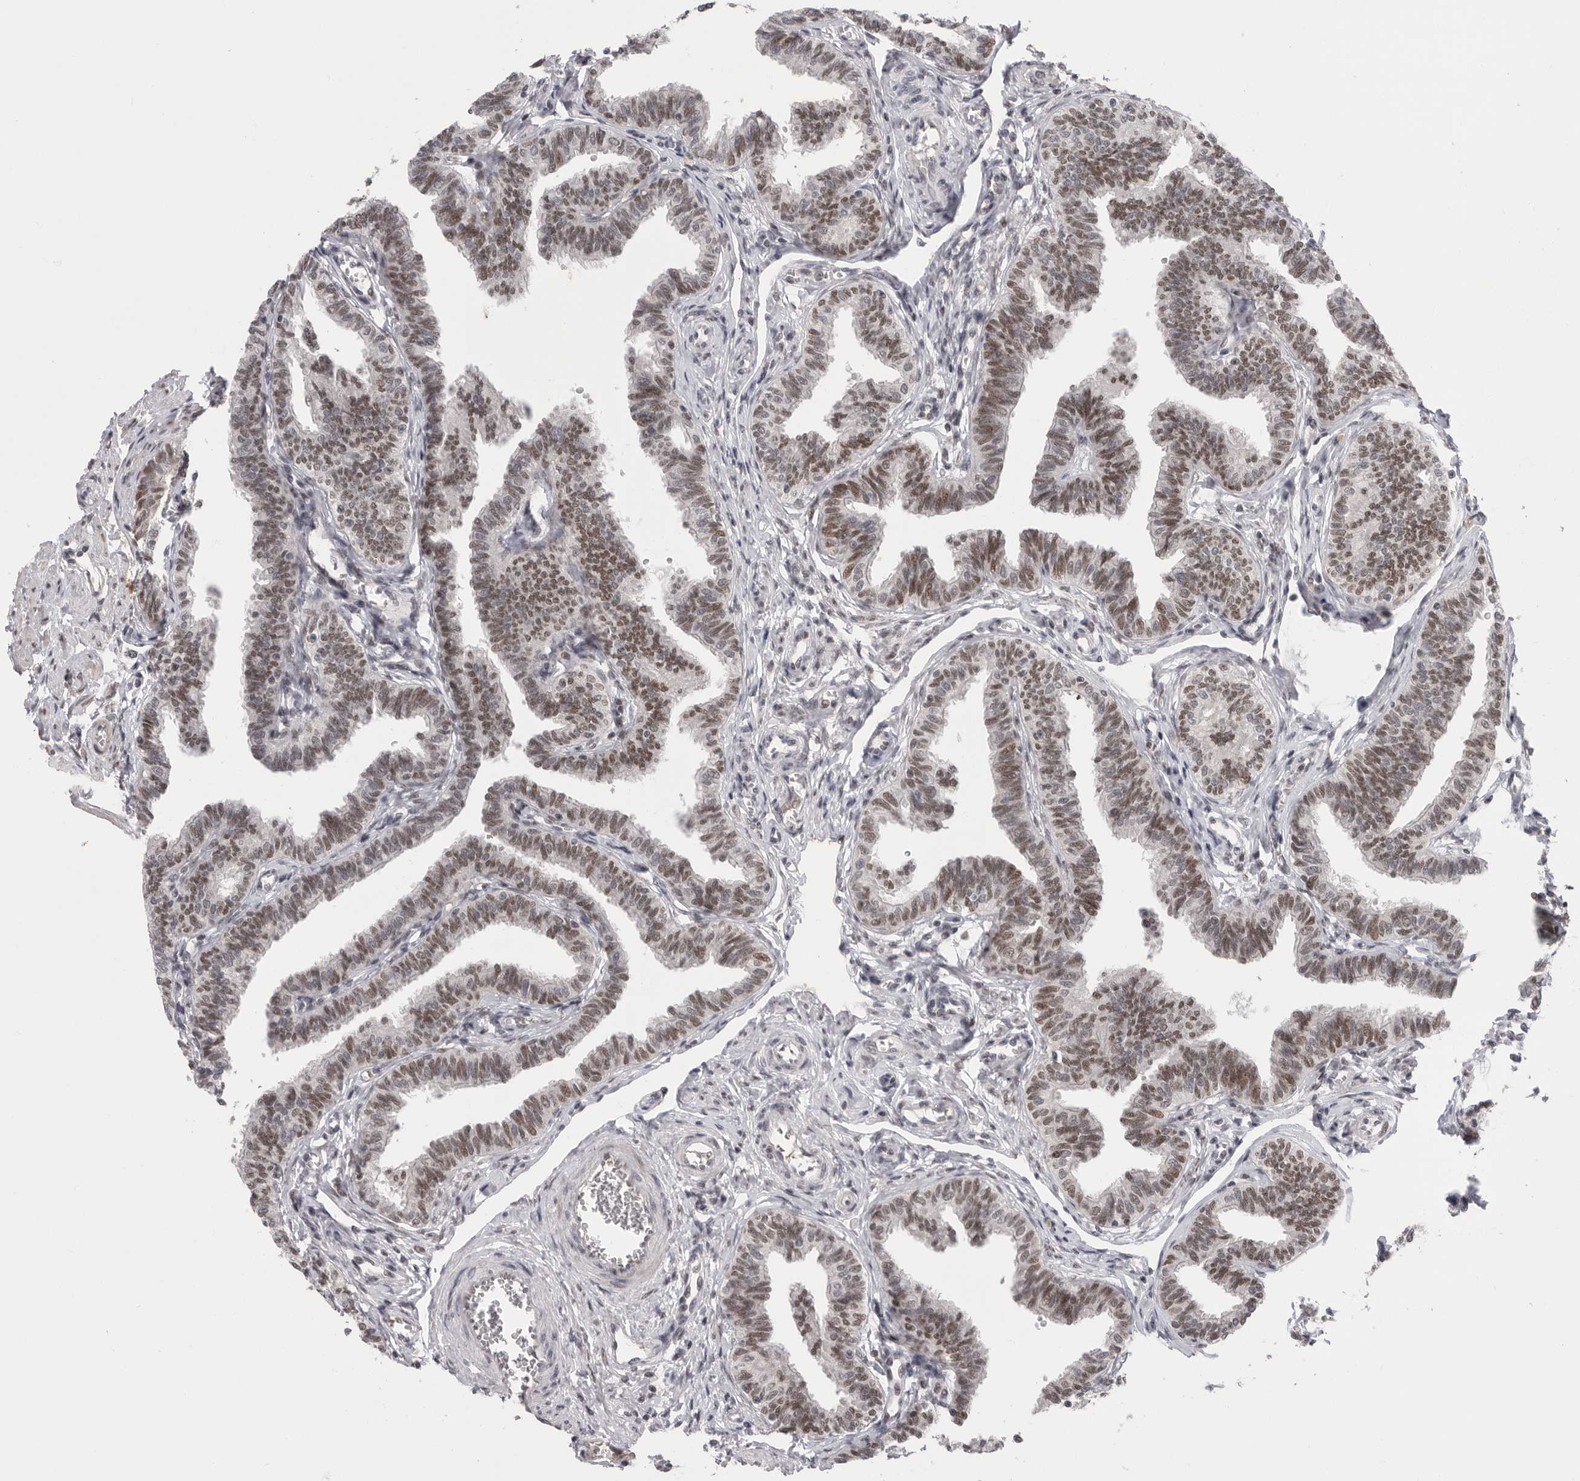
{"staining": {"intensity": "moderate", "quantity": ">75%", "location": "nuclear"}, "tissue": "fallopian tube", "cell_type": "Glandular cells", "image_type": "normal", "snomed": [{"axis": "morphology", "description": "Normal tissue, NOS"}, {"axis": "topography", "description": "Fallopian tube"}, {"axis": "topography", "description": "Ovary"}], "caption": "Immunohistochemical staining of normal fallopian tube shows >75% levels of moderate nuclear protein staining in about >75% of glandular cells.", "gene": "POU5F1", "patient": {"sex": "female", "age": 23}}